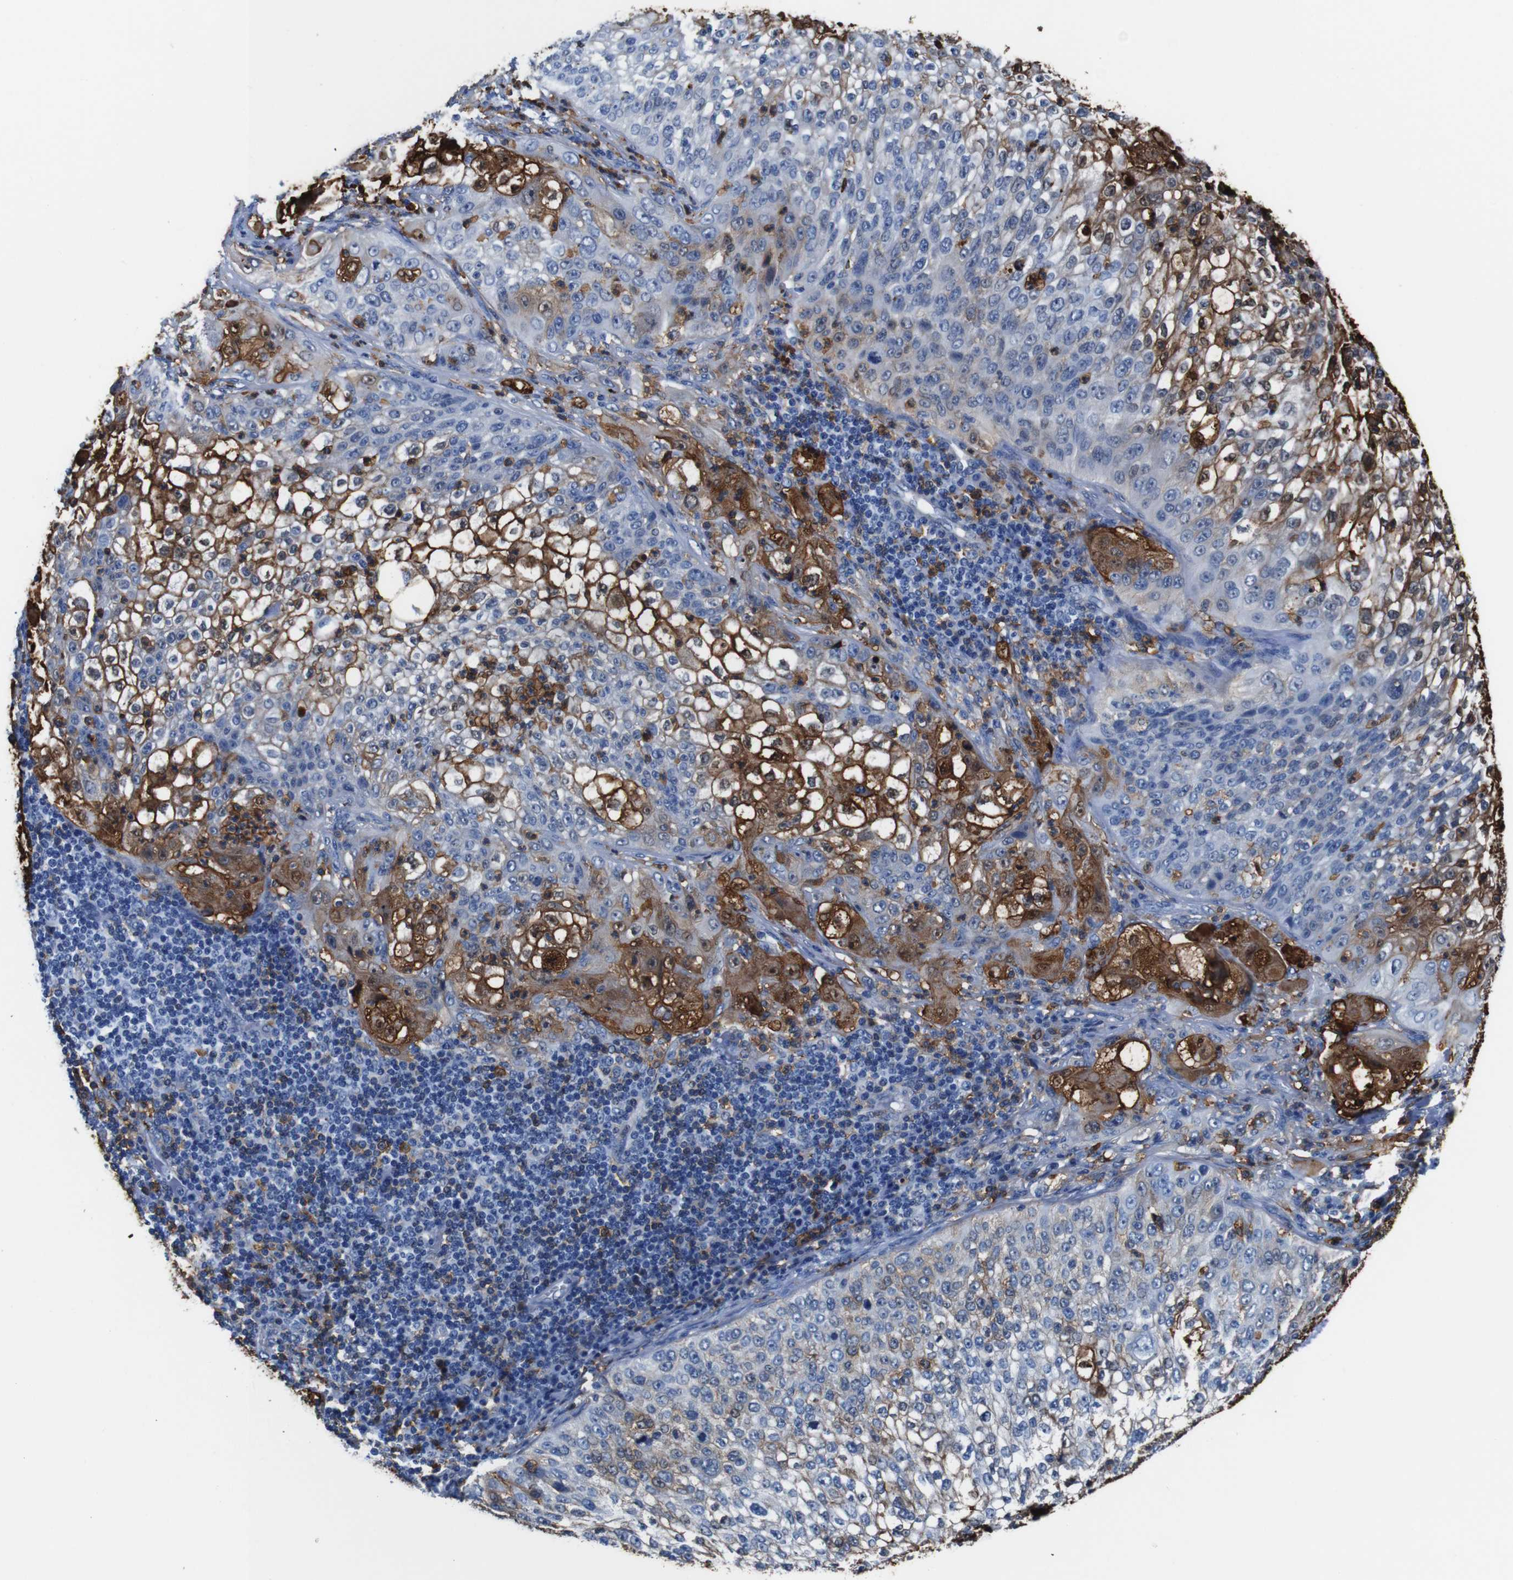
{"staining": {"intensity": "strong", "quantity": "25%-75%", "location": "cytoplasmic/membranous"}, "tissue": "lung cancer", "cell_type": "Tumor cells", "image_type": "cancer", "snomed": [{"axis": "morphology", "description": "Inflammation, NOS"}, {"axis": "morphology", "description": "Squamous cell carcinoma, NOS"}, {"axis": "topography", "description": "Lymph node"}, {"axis": "topography", "description": "Soft tissue"}, {"axis": "topography", "description": "Lung"}], "caption": "DAB (3,3'-diaminobenzidine) immunohistochemical staining of human lung cancer (squamous cell carcinoma) displays strong cytoplasmic/membranous protein positivity in about 25%-75% of tumor cells.", "gene": "ANXA1", "patient": {"sex": "male", "age": 66}}